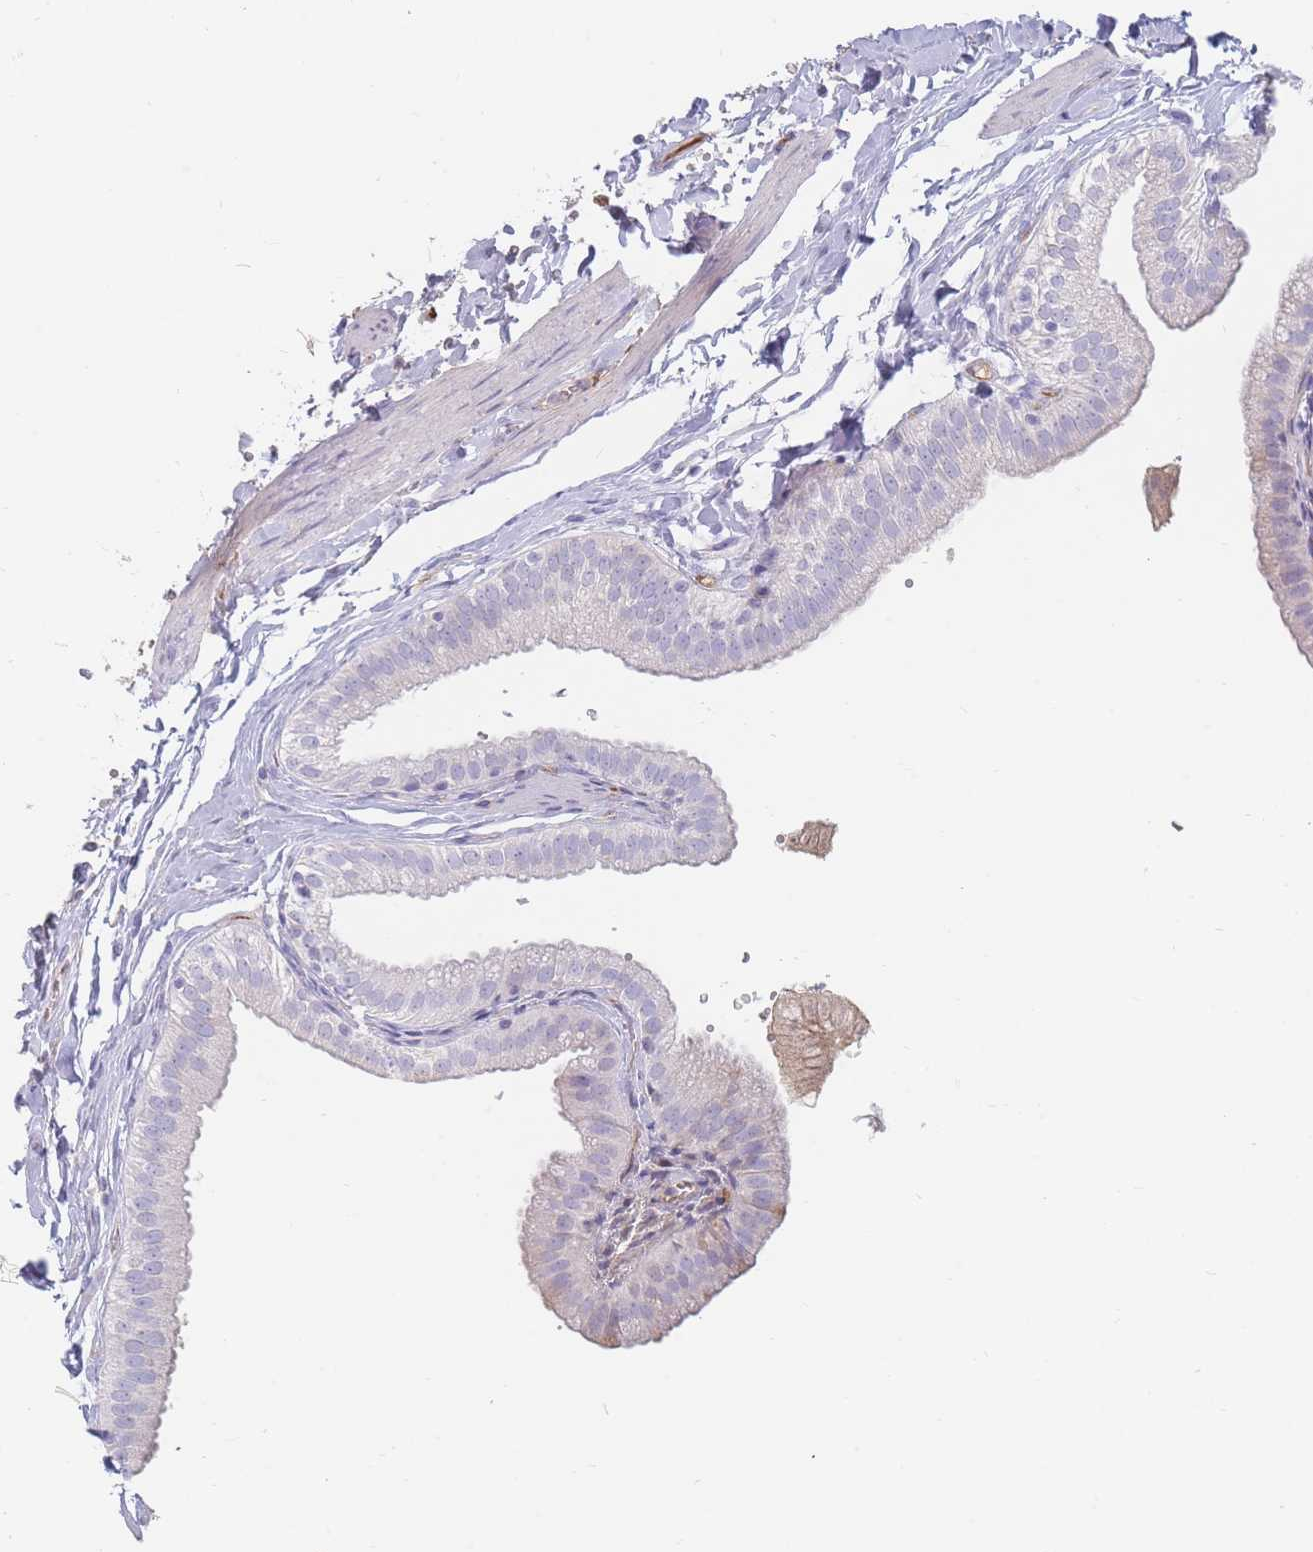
{"staining": {"intensity": "negative", "quantity": "none", "location": "none"}, "tissue": "gallbladder", "cell_type": "Glandular cells", "image_type": "normal", "snomed": [{"axis": "morphology", "description": "Normal tissue, NOS"}, {"axis": "topography", "description": "Gallbladder"}], "caption": "This is an IHC histopathology image of unremarkable human gallbladder. There is no expression in glandular cells.", "gene": "PRG4", "patient": {"sex": "female", "age": 61}}